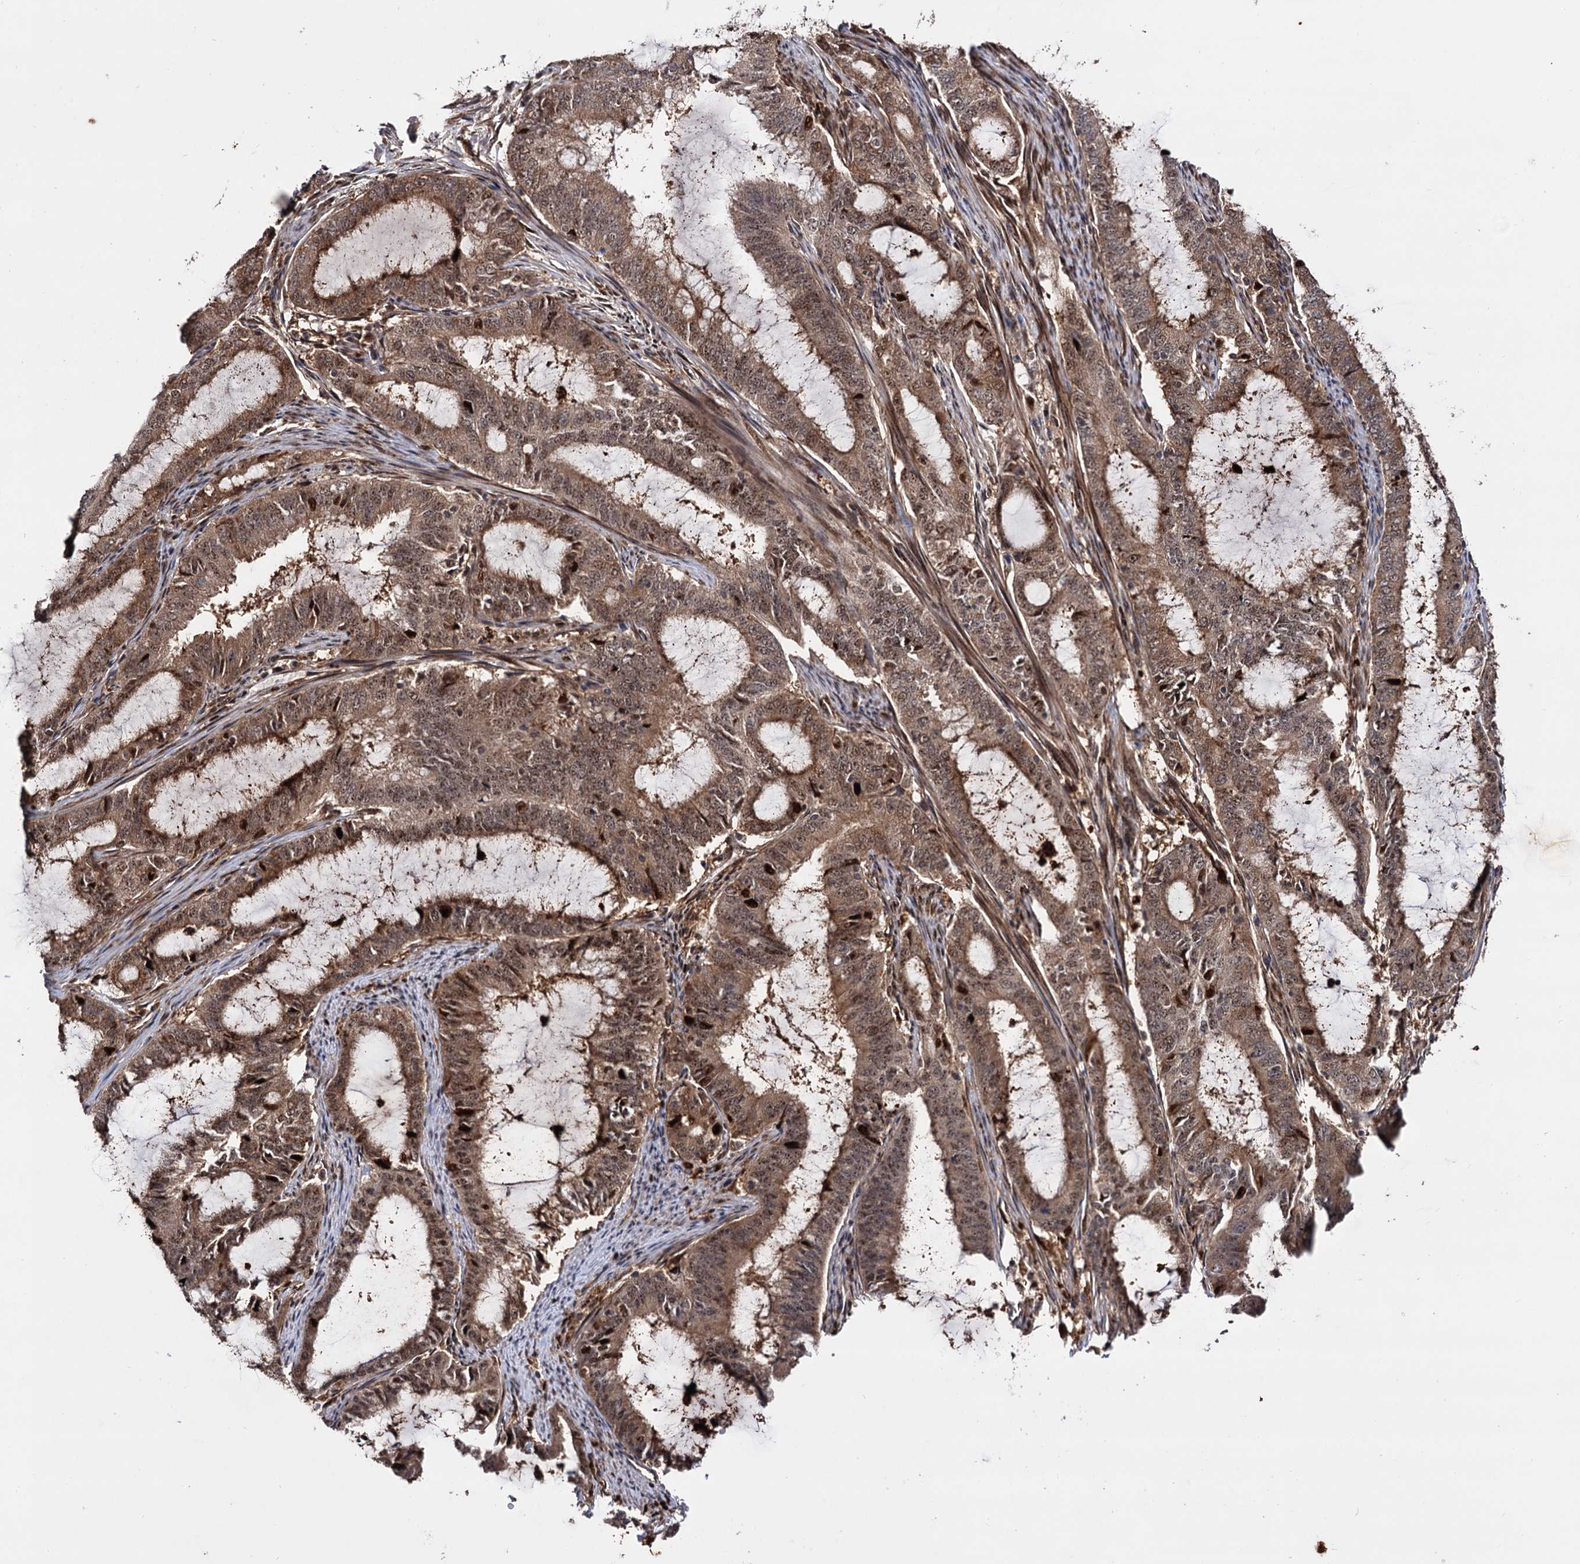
{"staining": {"intensity": "moderate", "quantity": ">75%", "location": "cytoplasmic/membranous,nuclear"}, "tissue": "endometrial cancer", "cell_type": "Tumor cells", "image_type": "cancer", "snomed": [{"axis": "morphology", "description": "Adenocarcinoma, NOS"}, {"axis": "topography", "description": "Endometrium"}], "caption": "Protein expression analysis of endometrial cancer (adenocarcinoma) exhibits moderate cytoplasmic/membranous and nuclear positivity in approximately >75% of tumor cells. (Stains: DAB (3,3'-diaminobenzidine) in brown, nuclei in blue, Microscopy: brightfield microscopy at high magnification).", "gene": "PIGB", "patient": {"sex": "female", "age": 51}}